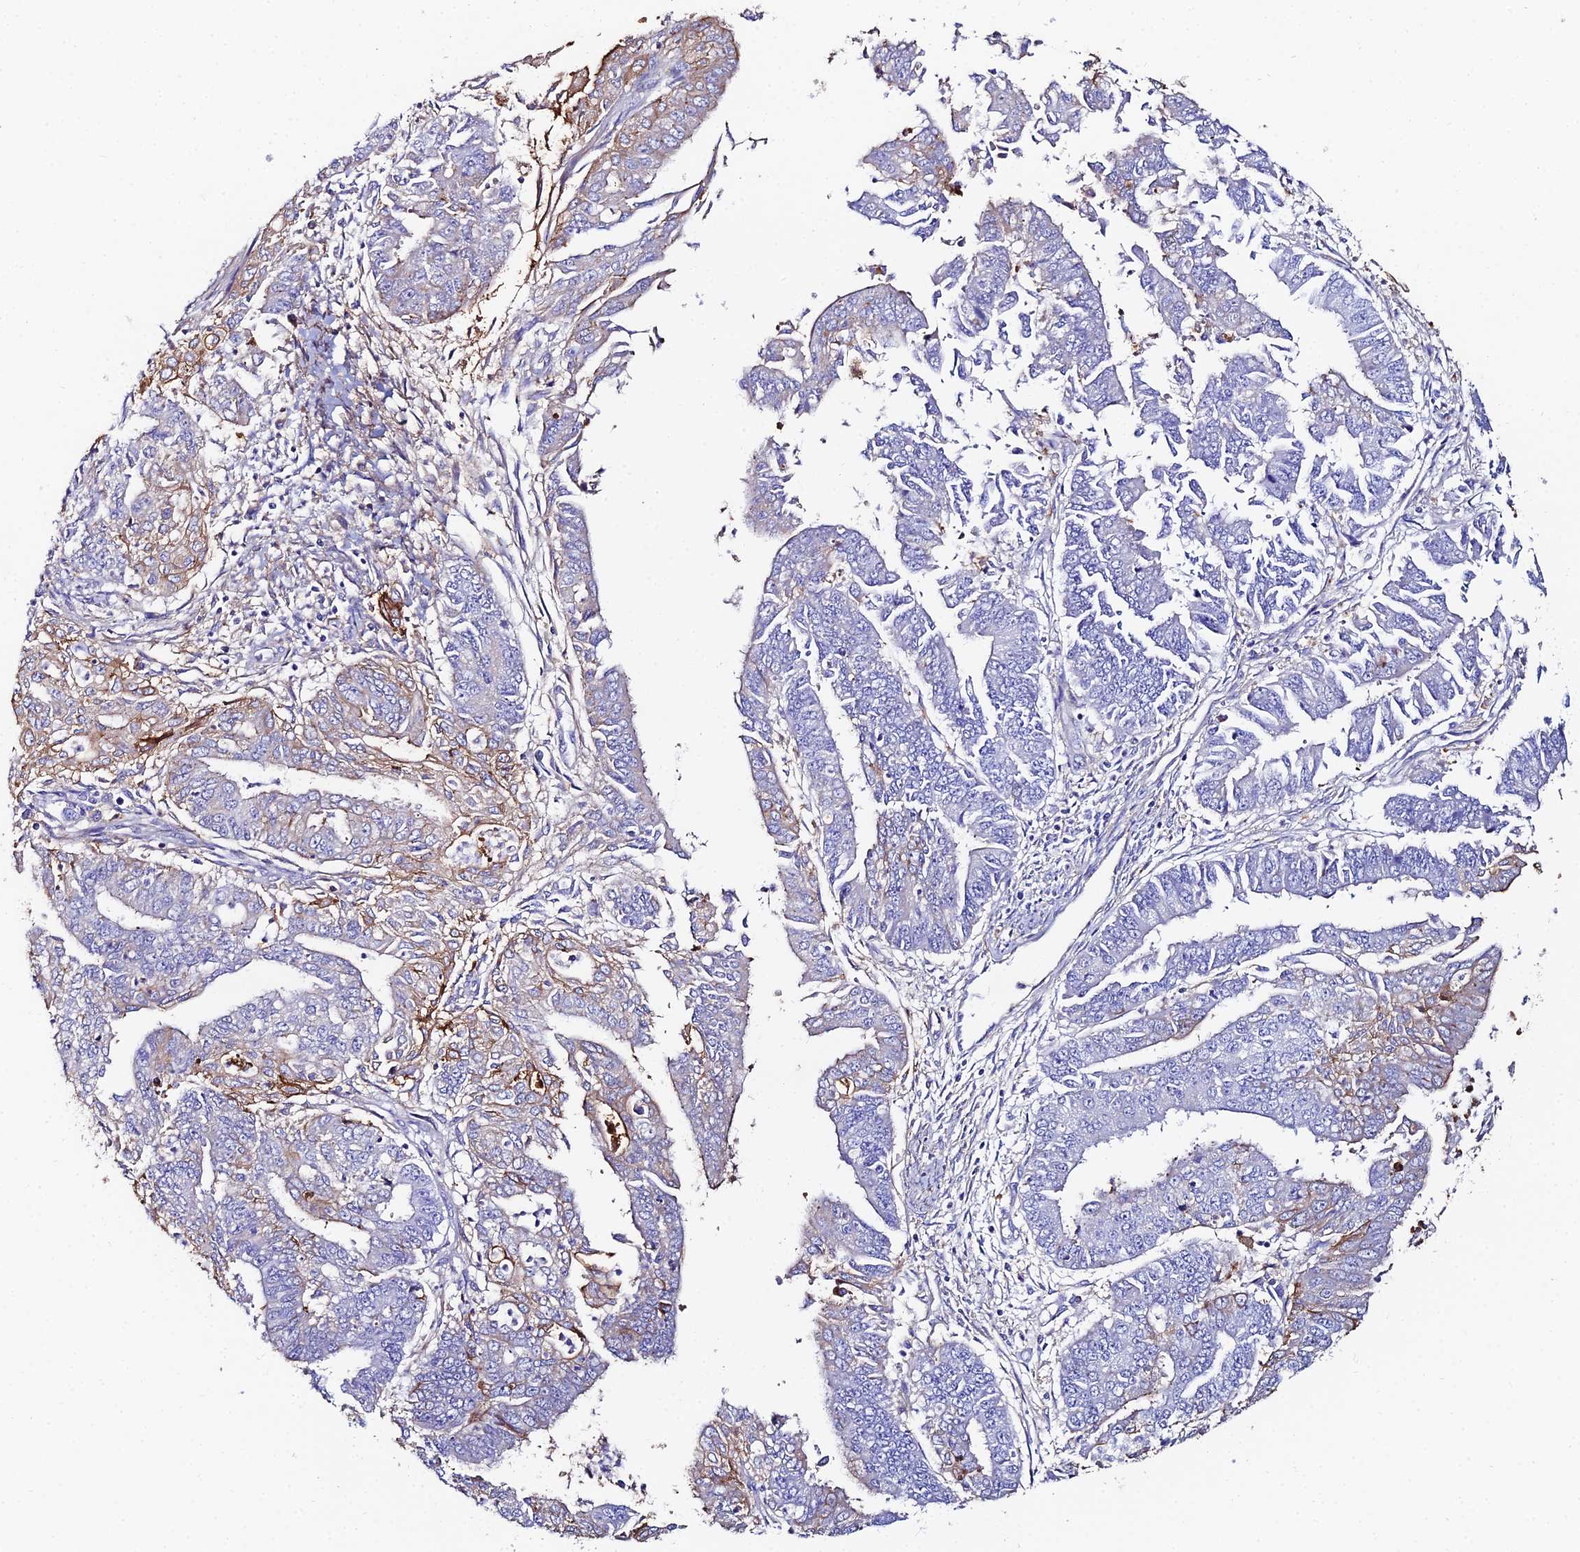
{"staining": {"intensity": "moderate", "quantity": "<25%", "location": "cytoplasmic/membranous"}, "tissue": "endometrial cancer", "cell_type": "Tumor cells", "image_type": "cancer", "snomed": [{"axis": "morphology", "description": "Adenocarcinoma, NOS"}, {"axis": "topography", "description": "Endometrium"}], "caption": "Adenocarcinoma (endometrial) tissue exhibits moderate cytoplasmic/membranous expression in about <25% of tumor cells (brown staining indicates protein expression, while blue staining denotes nuclei).", "gene": "C6", "patient": {"sex": "female", "age": 73}}